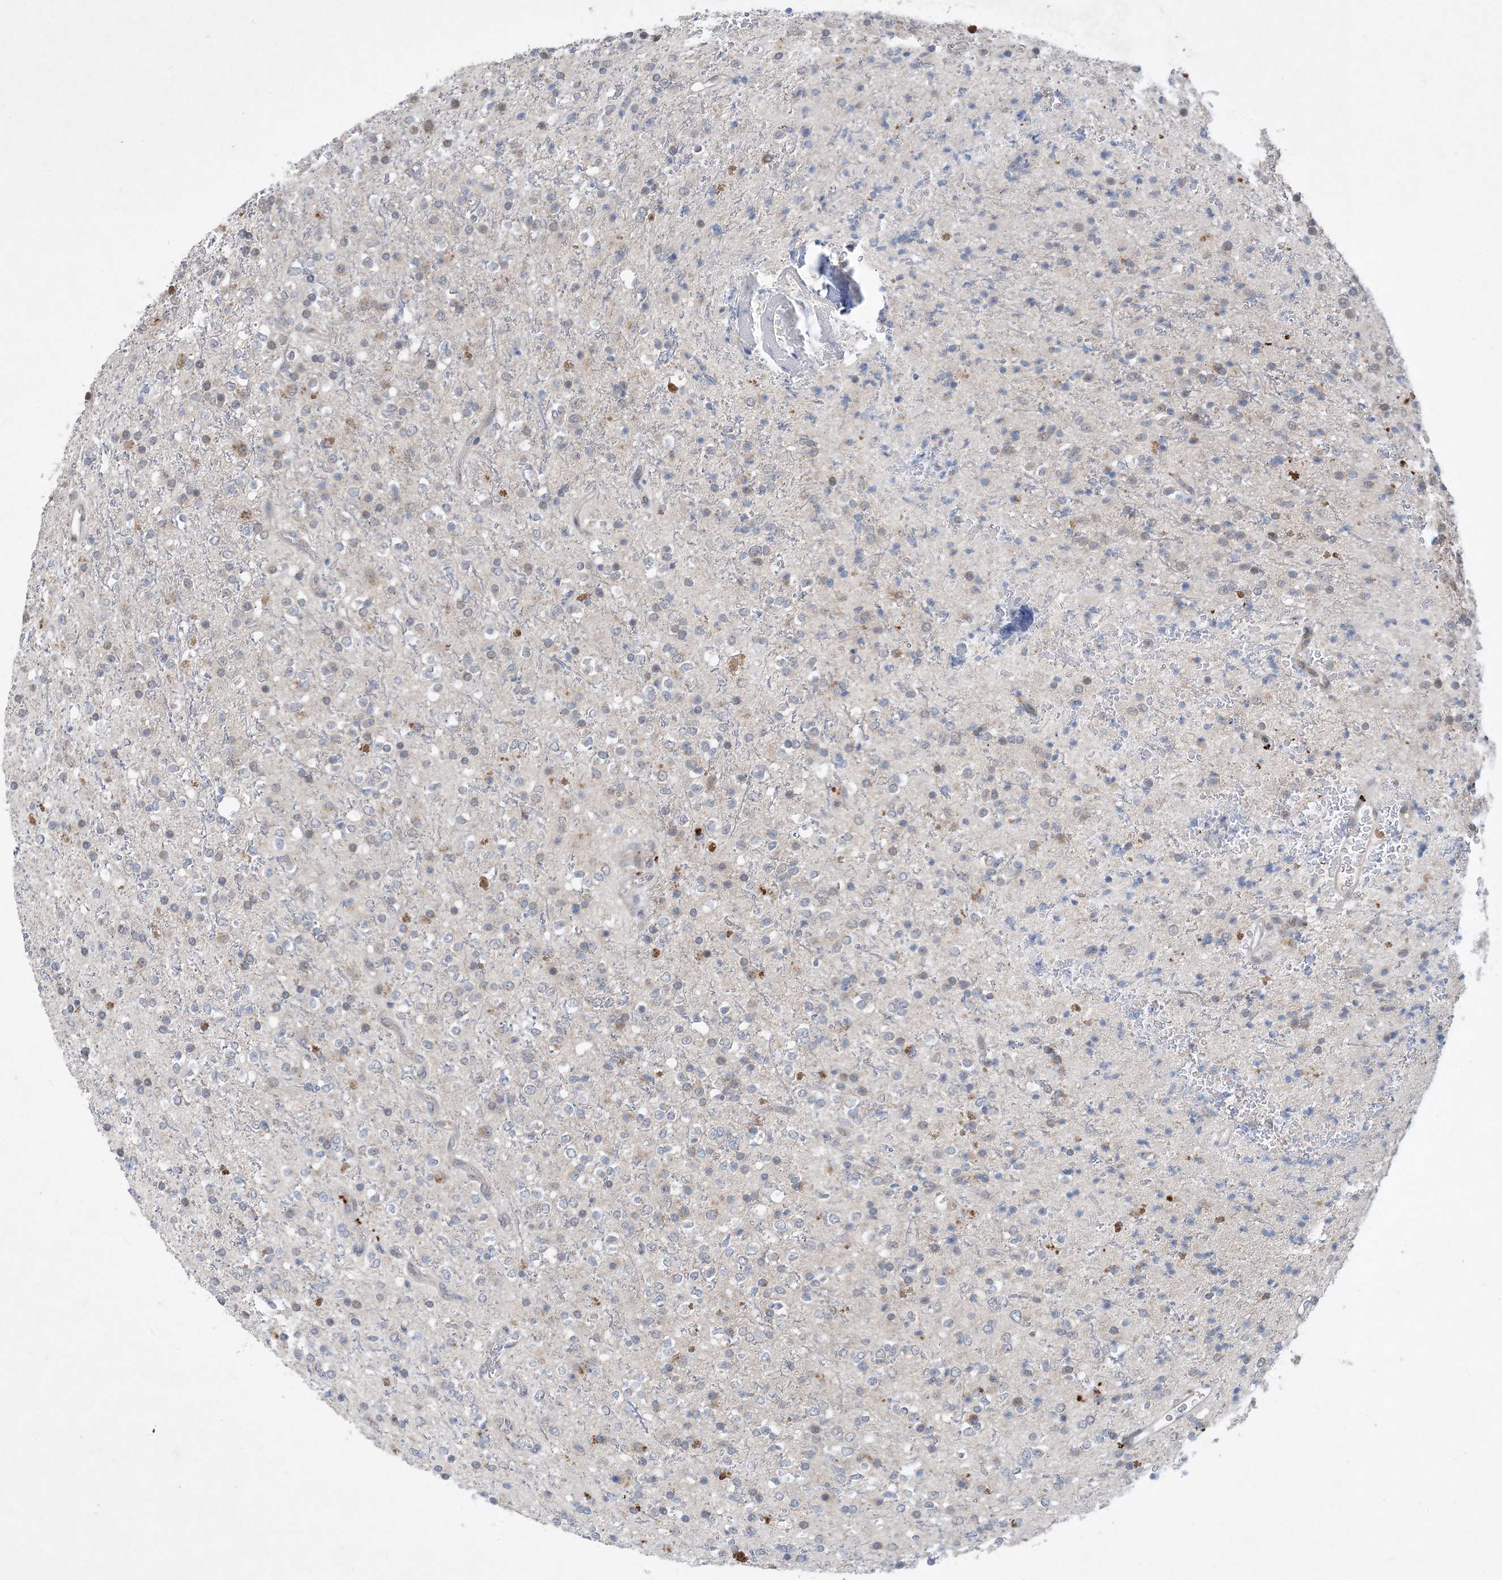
{"staining": {"intensity": "weak", "quantity": "<25%", "location": "cytoplasmic/membranous,nuclear"}, "tissue": "glioma", "cell_type": "Tumor cells", "image_type": "cancer", "snomed": [{"axis": "morphology", "description": "Glioma, malignant, High grade"}, {"axis": "topography", "description": "Brain"}], "caption": "An immunohistochemistry micrograph of malignant high-grade glioma is shown. There is no staining in tumor cells of malignant high-grade glioma.", "gene": "TINAG", "patient": {"sex": "male", "age": 34}}